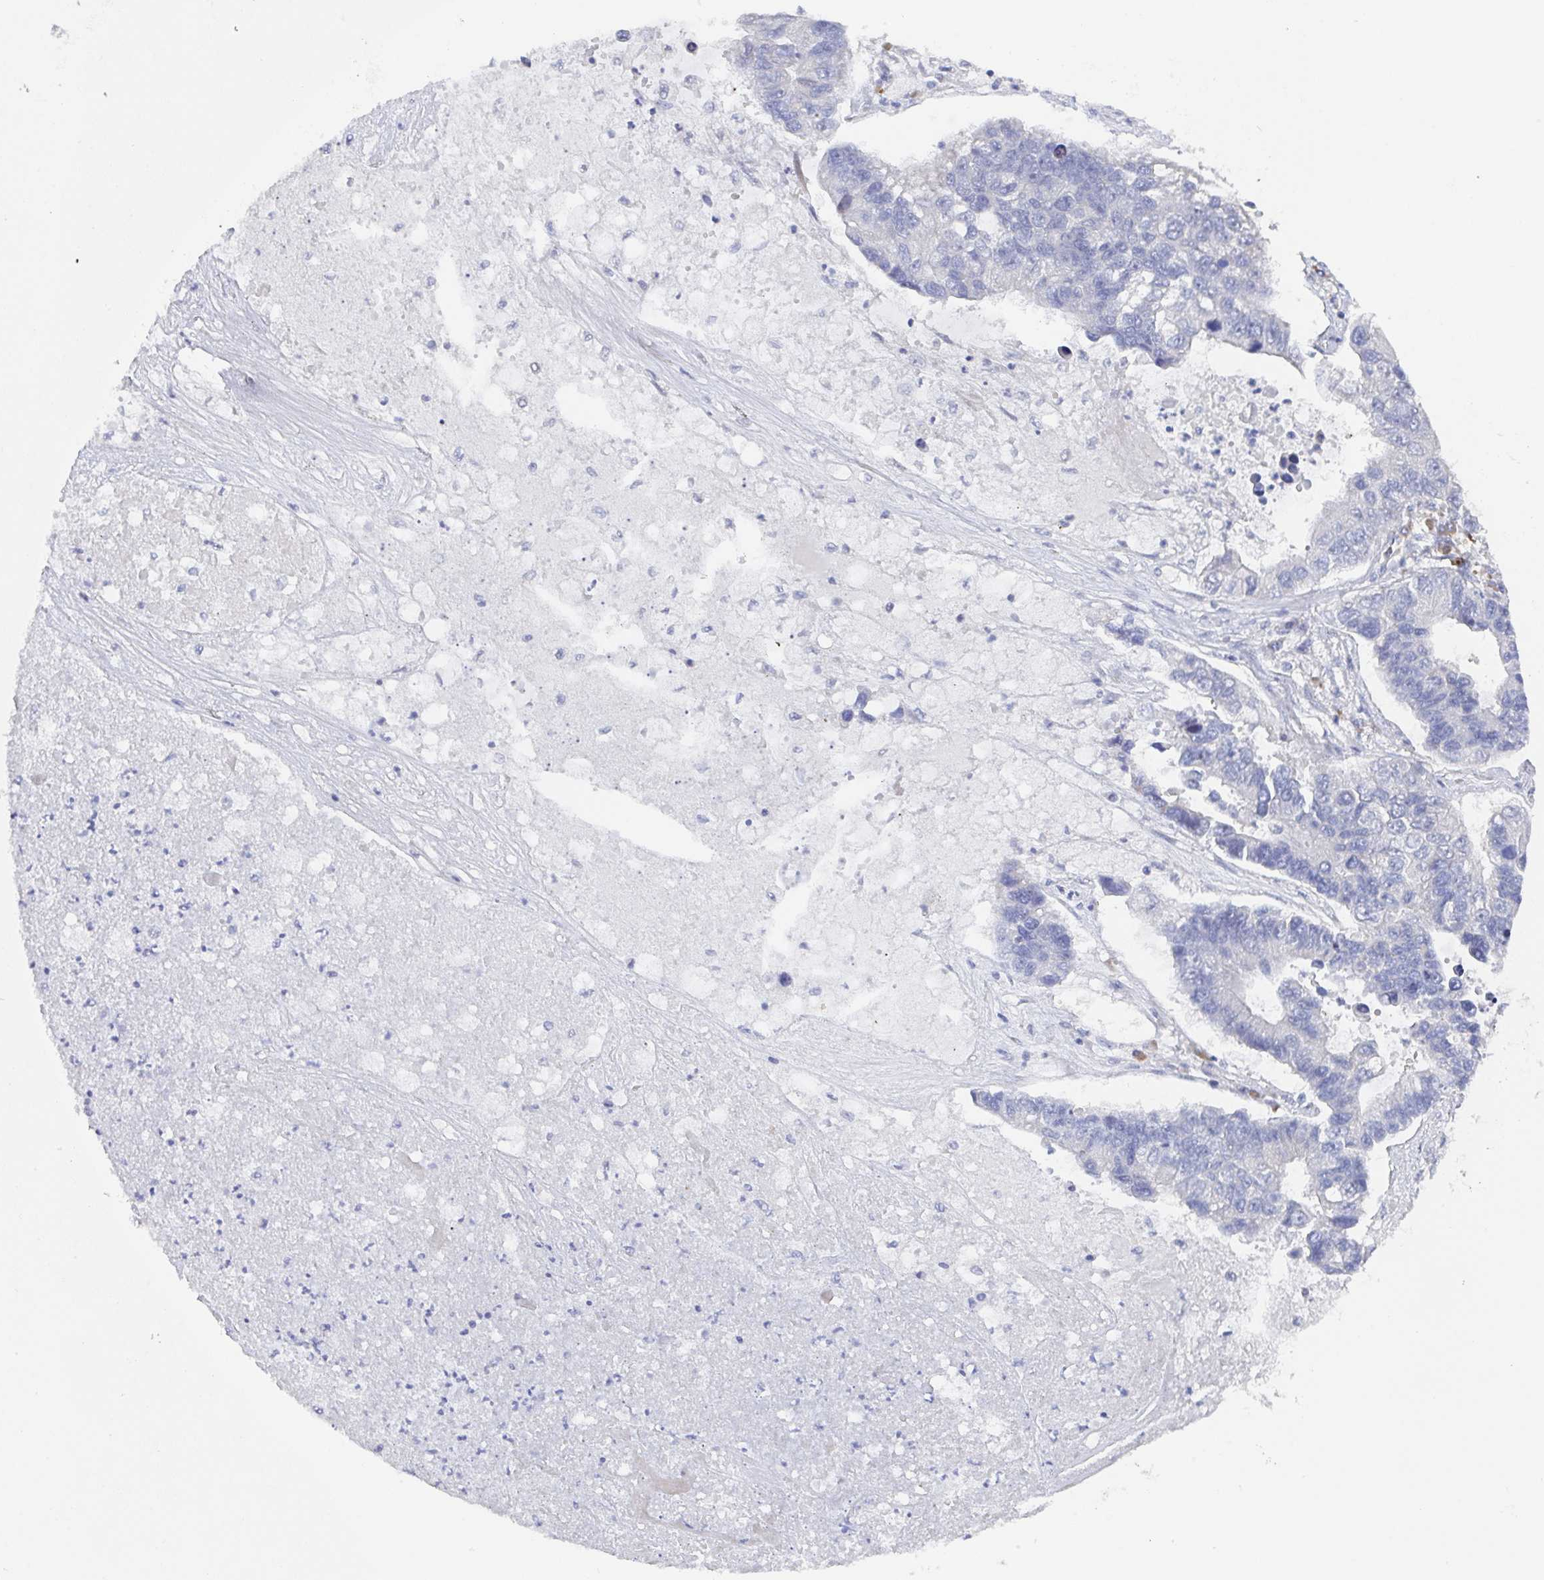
{"staining": {"intensity": "negative", "quantity": "none", "location": "none"}, "tissue": "lung cancer", "cell_type": "Tumor cells", "image_type": "cancer", "snomed": [{"axis": "morphology", "description": "Adenocarcinoma, NOS"}, {"axis": "topography", "description": "Bronchus"}, {"axis": "topography", "description": "Lung"}], "caption": "Protein analysis of adenocarcinoma (lung) reveals no significant positivity in tumor cells.", "gene": "POU2F3", "patient": {"sex": "female", "age": 51}}